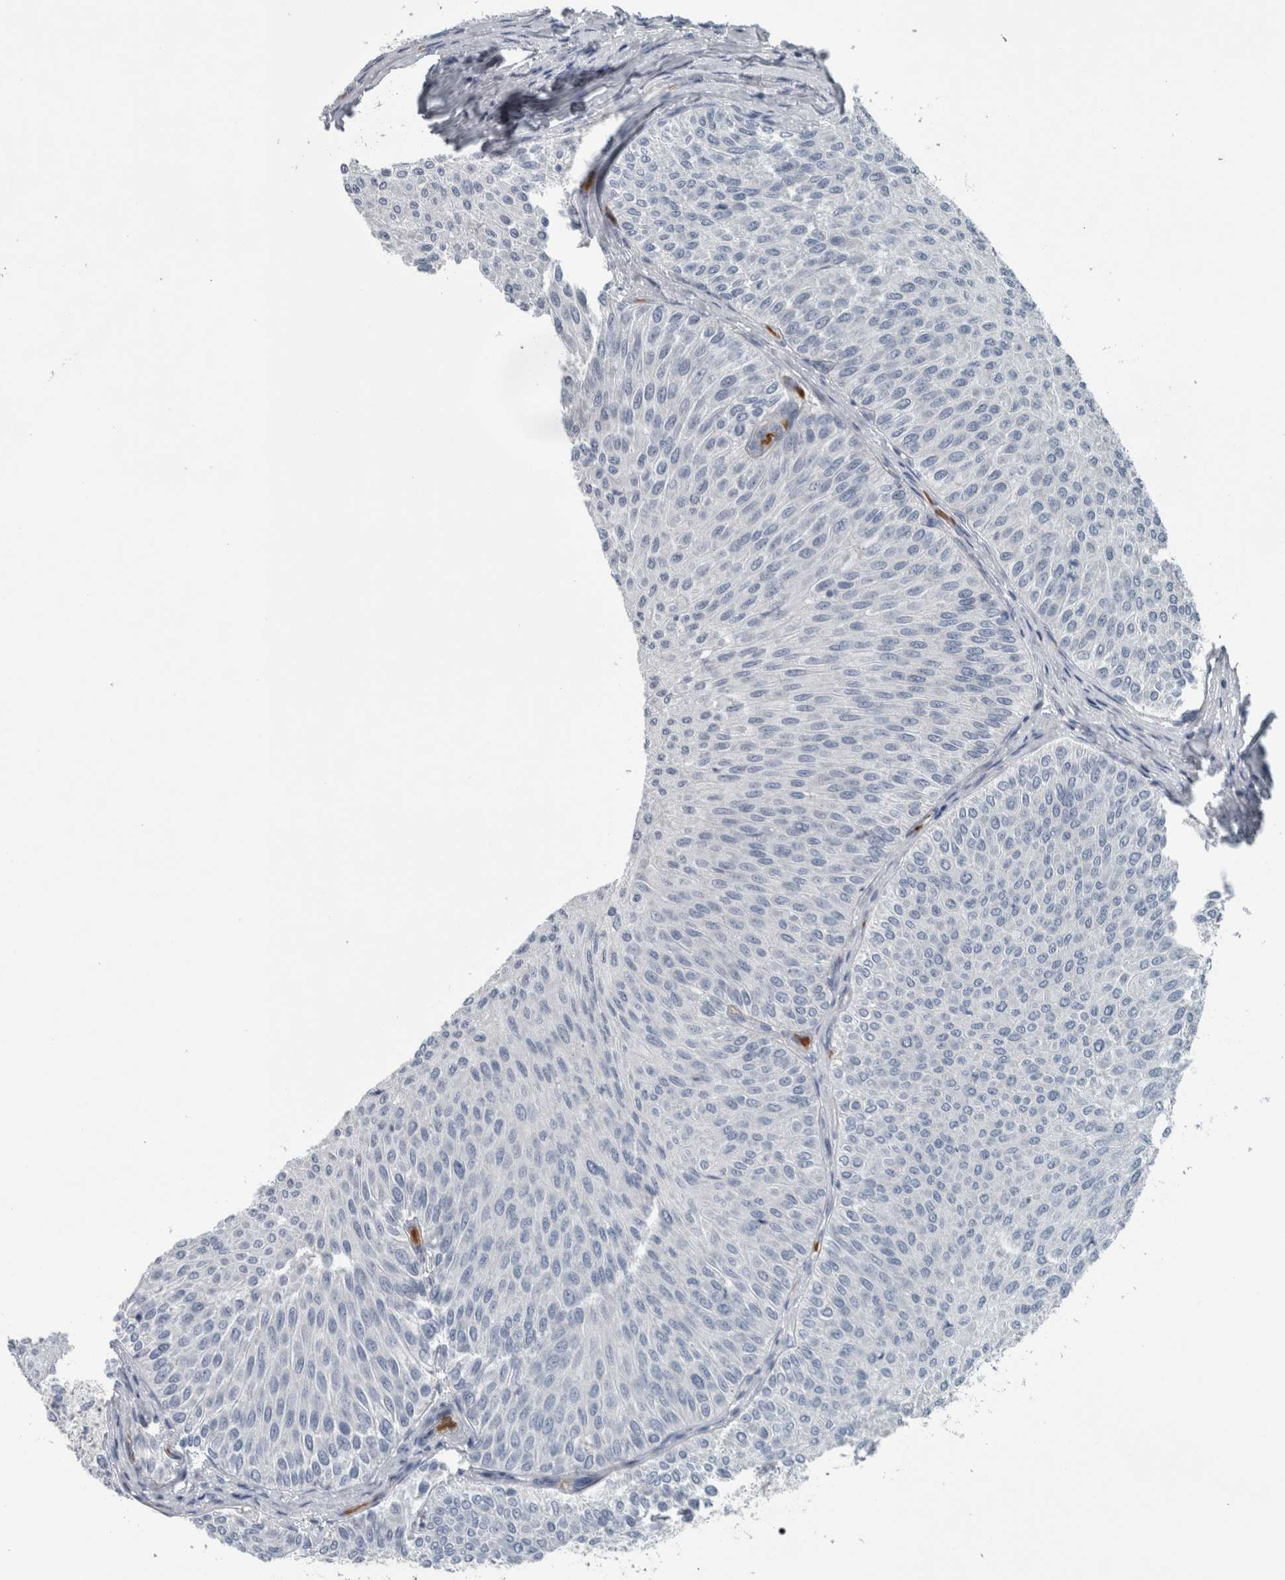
{"staining": {"intensity": "negative", "quantity": "none", "location": "none"}, "tissue": "urothelial cancer", "cell_type": "Tumor cells", "image_type": "cancer", "snomed": [{"axis": "morphology", "description": "Urothelial carcinoma, Low grade"}, {"axis": "topography", "description": "Urinary bladder"}], "caption": "Image shows no significant protein expression in tumor cells of urothelial cancer.", "gene": "SH3GL2", "patient": {"sex": "male", "age": 78}}